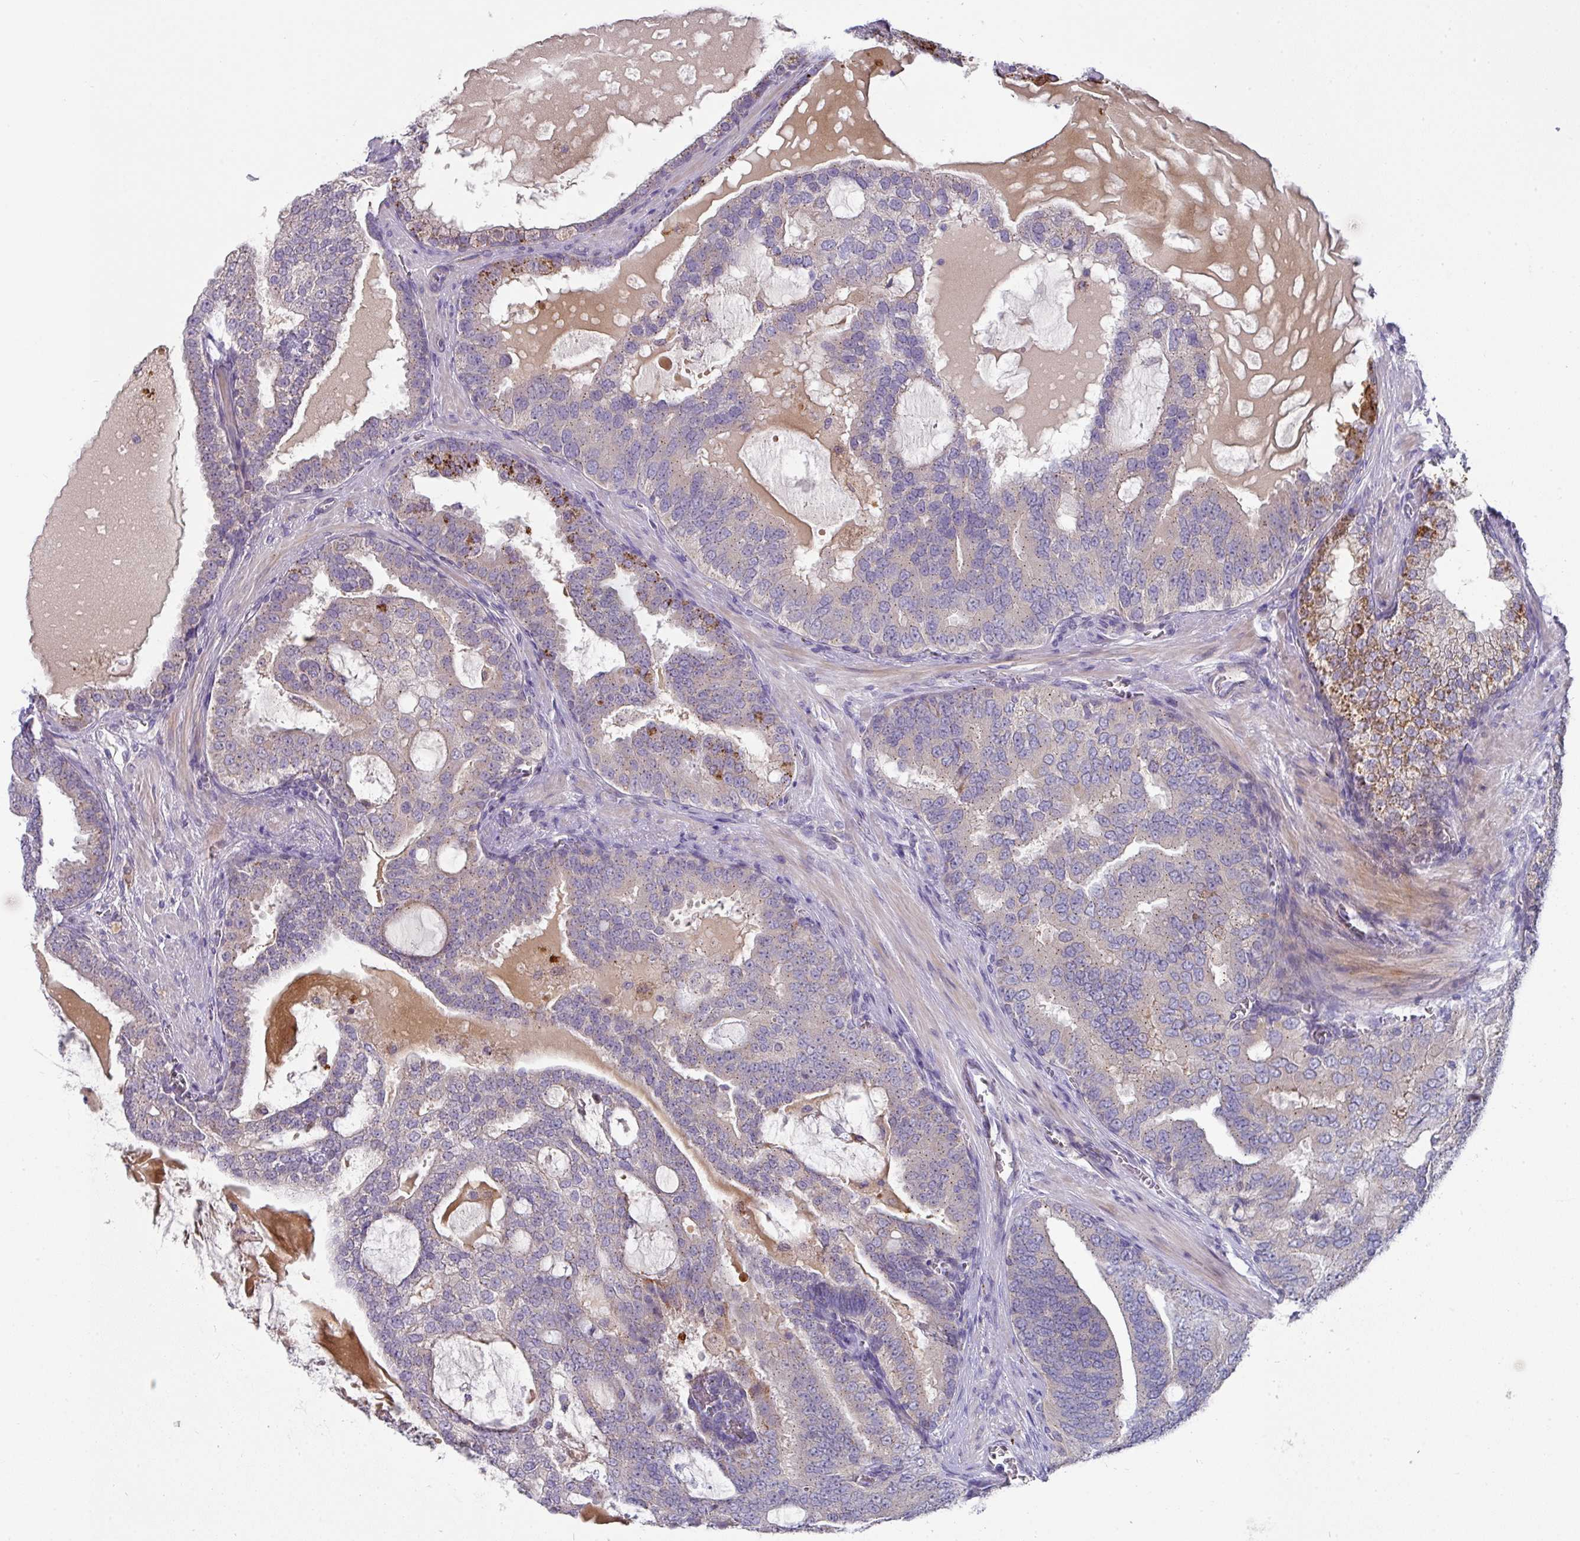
{"staining": {"intensity": "weak", "quantity": "<25%", "location": "cytoplasmic/membranous"}, "tissue": "prostate cancer", "cell_type": "Tumor cells", "image_type": "cancer", "snomed": [{"axis": "morphology", "description": "Adenocarcinoma, High grade"}, {"axis": "topography", "description": "Prostate"}], "caption": "This is a image of immunohistochemistry (IHC) staining of high-grade adenocarcinoma (prostate), which shows no staining in tumor cells.", "gene": "IL4R", "patient": {"sex": "male", "age": 55}}